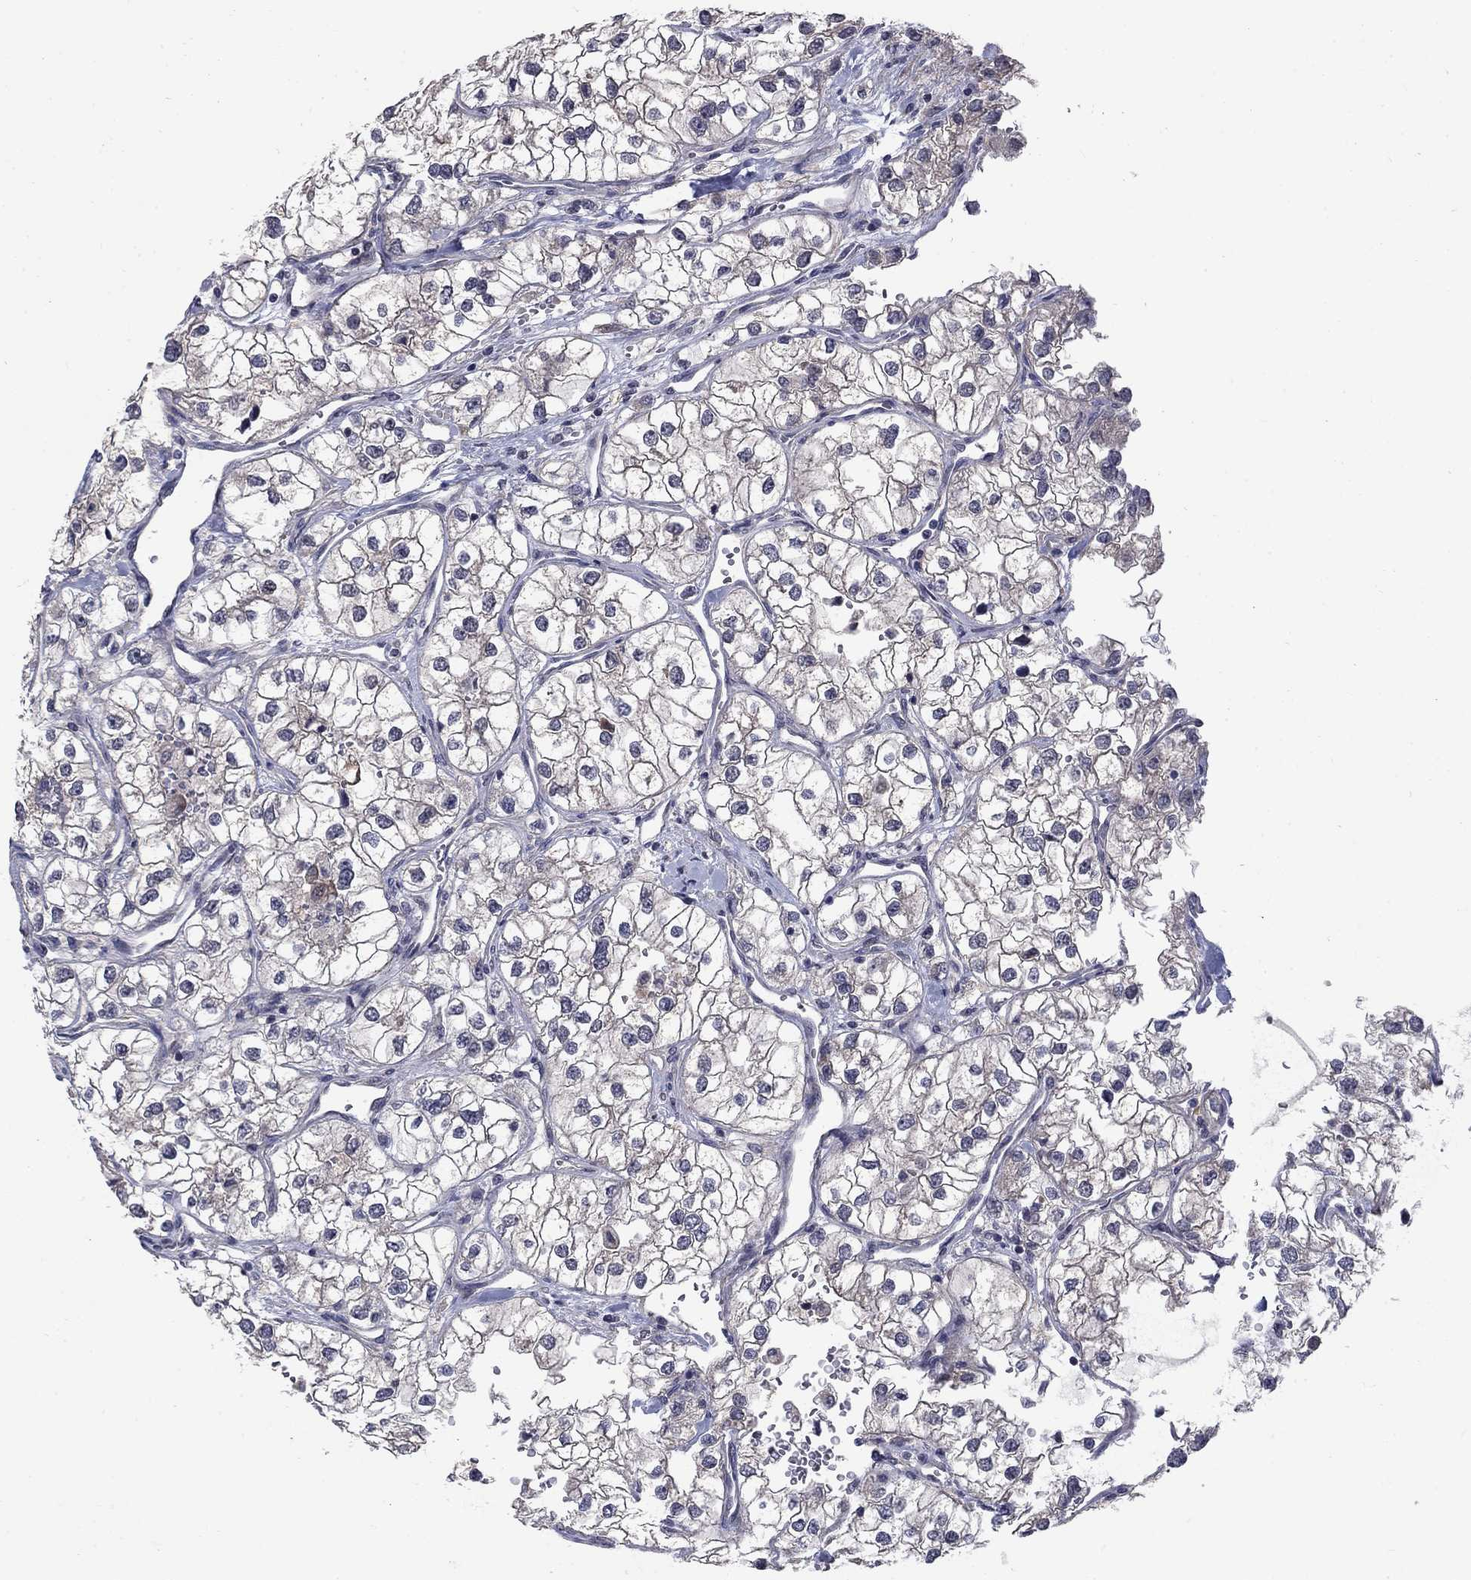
{"staining": {"intensity": "negative", "quantity": "none", "location": "none"}, "tissue": "renal cancer", "cell_type": "Tumor cells", "image_type": "cancer", "snomed": [{"axis": "morphology", "description": "Adenocarcinoma, NOS"}, {"axis": "topography", "description": "Kidney"}], "caption": "IHC image of renal cancer stained for a protein (brown), which displays no staining in tumor cells.", "gene": "FAM3B", "patient": {"sex": "male", "age": 59}}